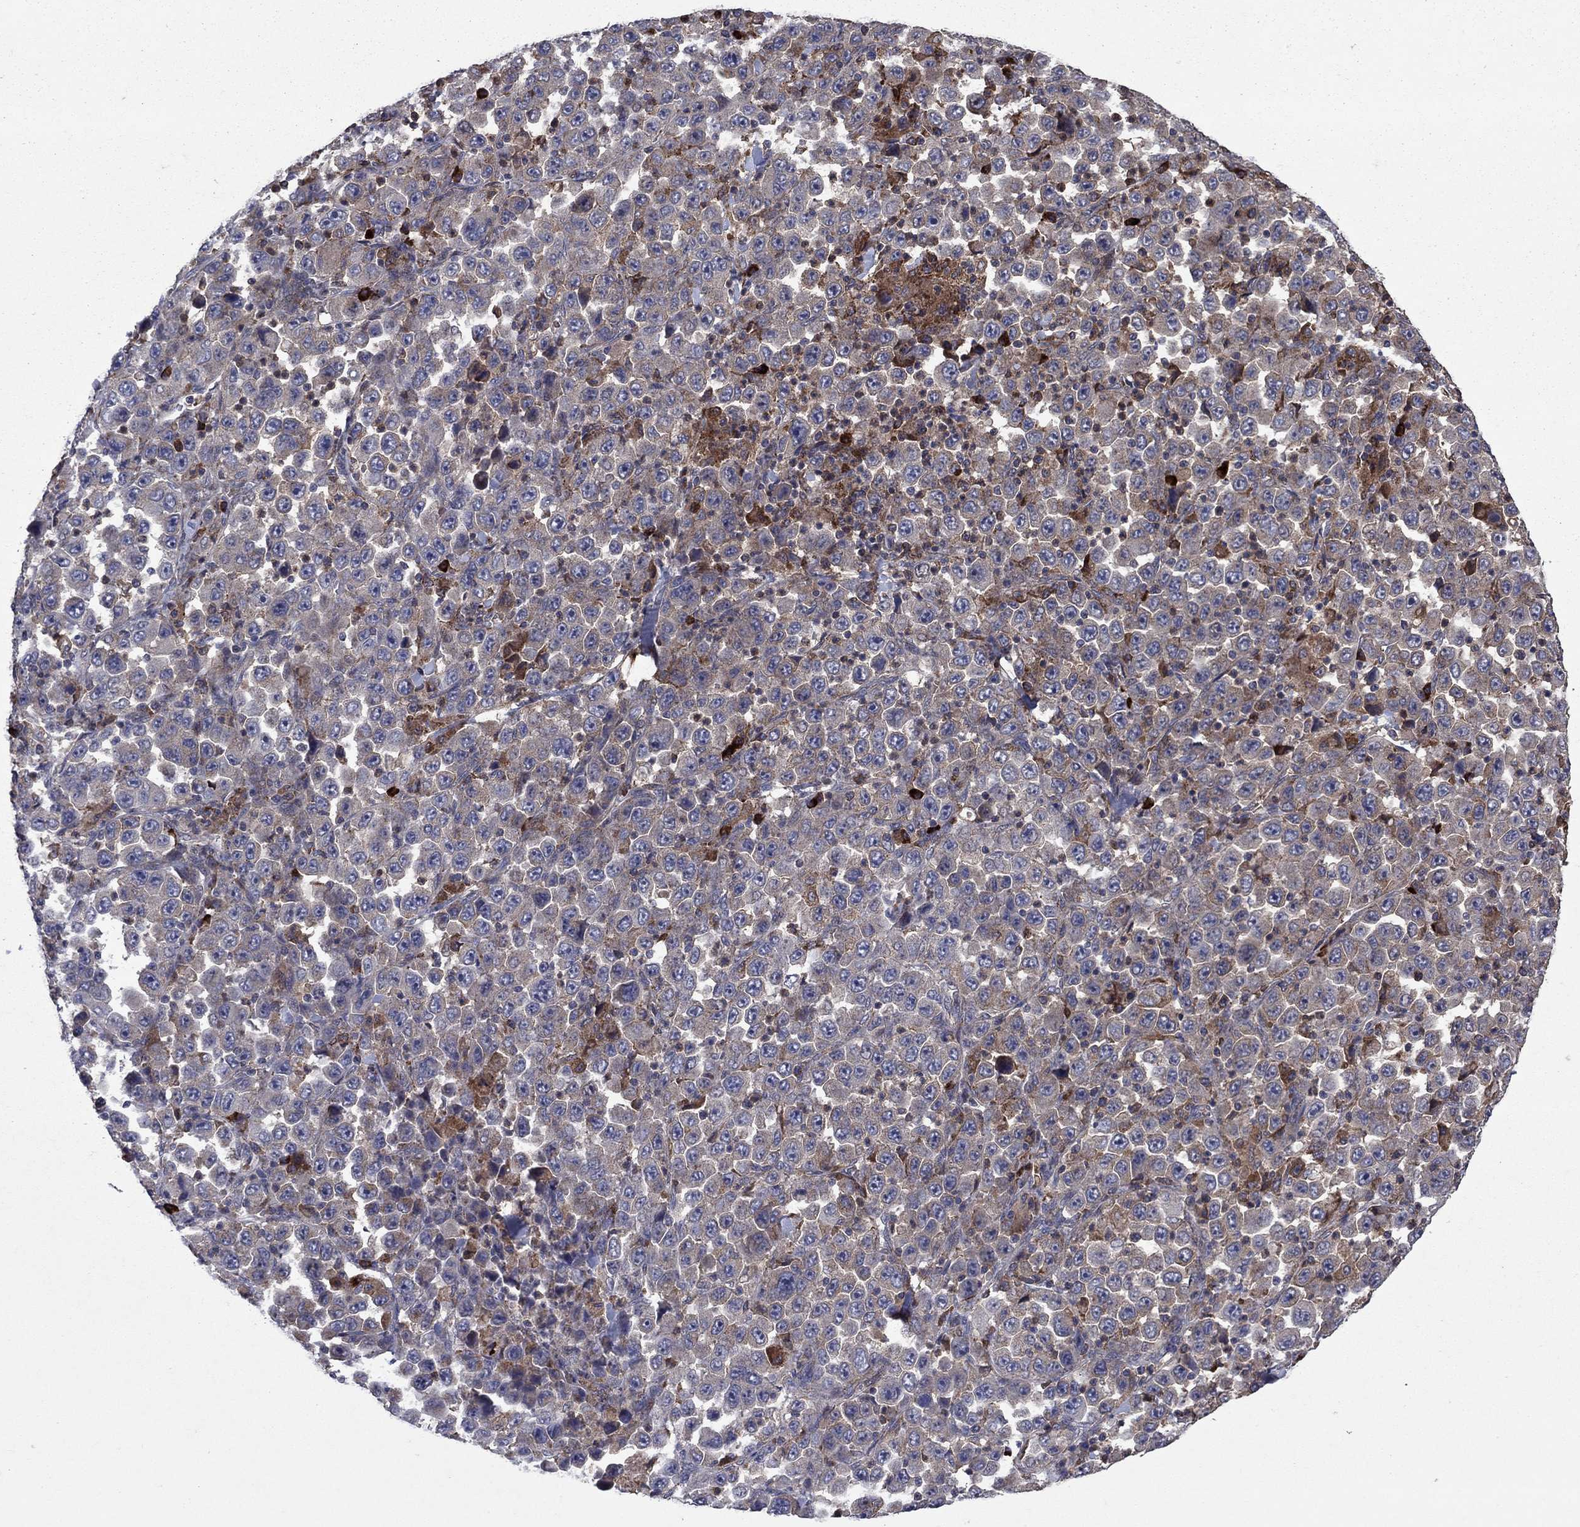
{"staining": {"intensity": "moderate", "quantity": "25%-75%", "location": "cytoplasmic/membranous"}, "tissue": "stomach cancer", "cell_type": "Tumor cells", "image_type": "cancer", "snomed": [{"axis": "morphology", "description": "Normal tissue, NOS"}, {"axis": "morphology", "description": "Adenocarcinoma, NOS"}, {"axis": "topography", "description": "Stomach, upper"}, {"axis": "topography", "description": "Stomach"}], "caption": "There is medium levels of moderate cytoplasmic/membranous expression in tumor cells of adenocarcinoma (stomach), as demonstrated by immunohistochemical staining (brown color).", "gene": "MEA1", "patient": {"sex": "male", "age": 59}}